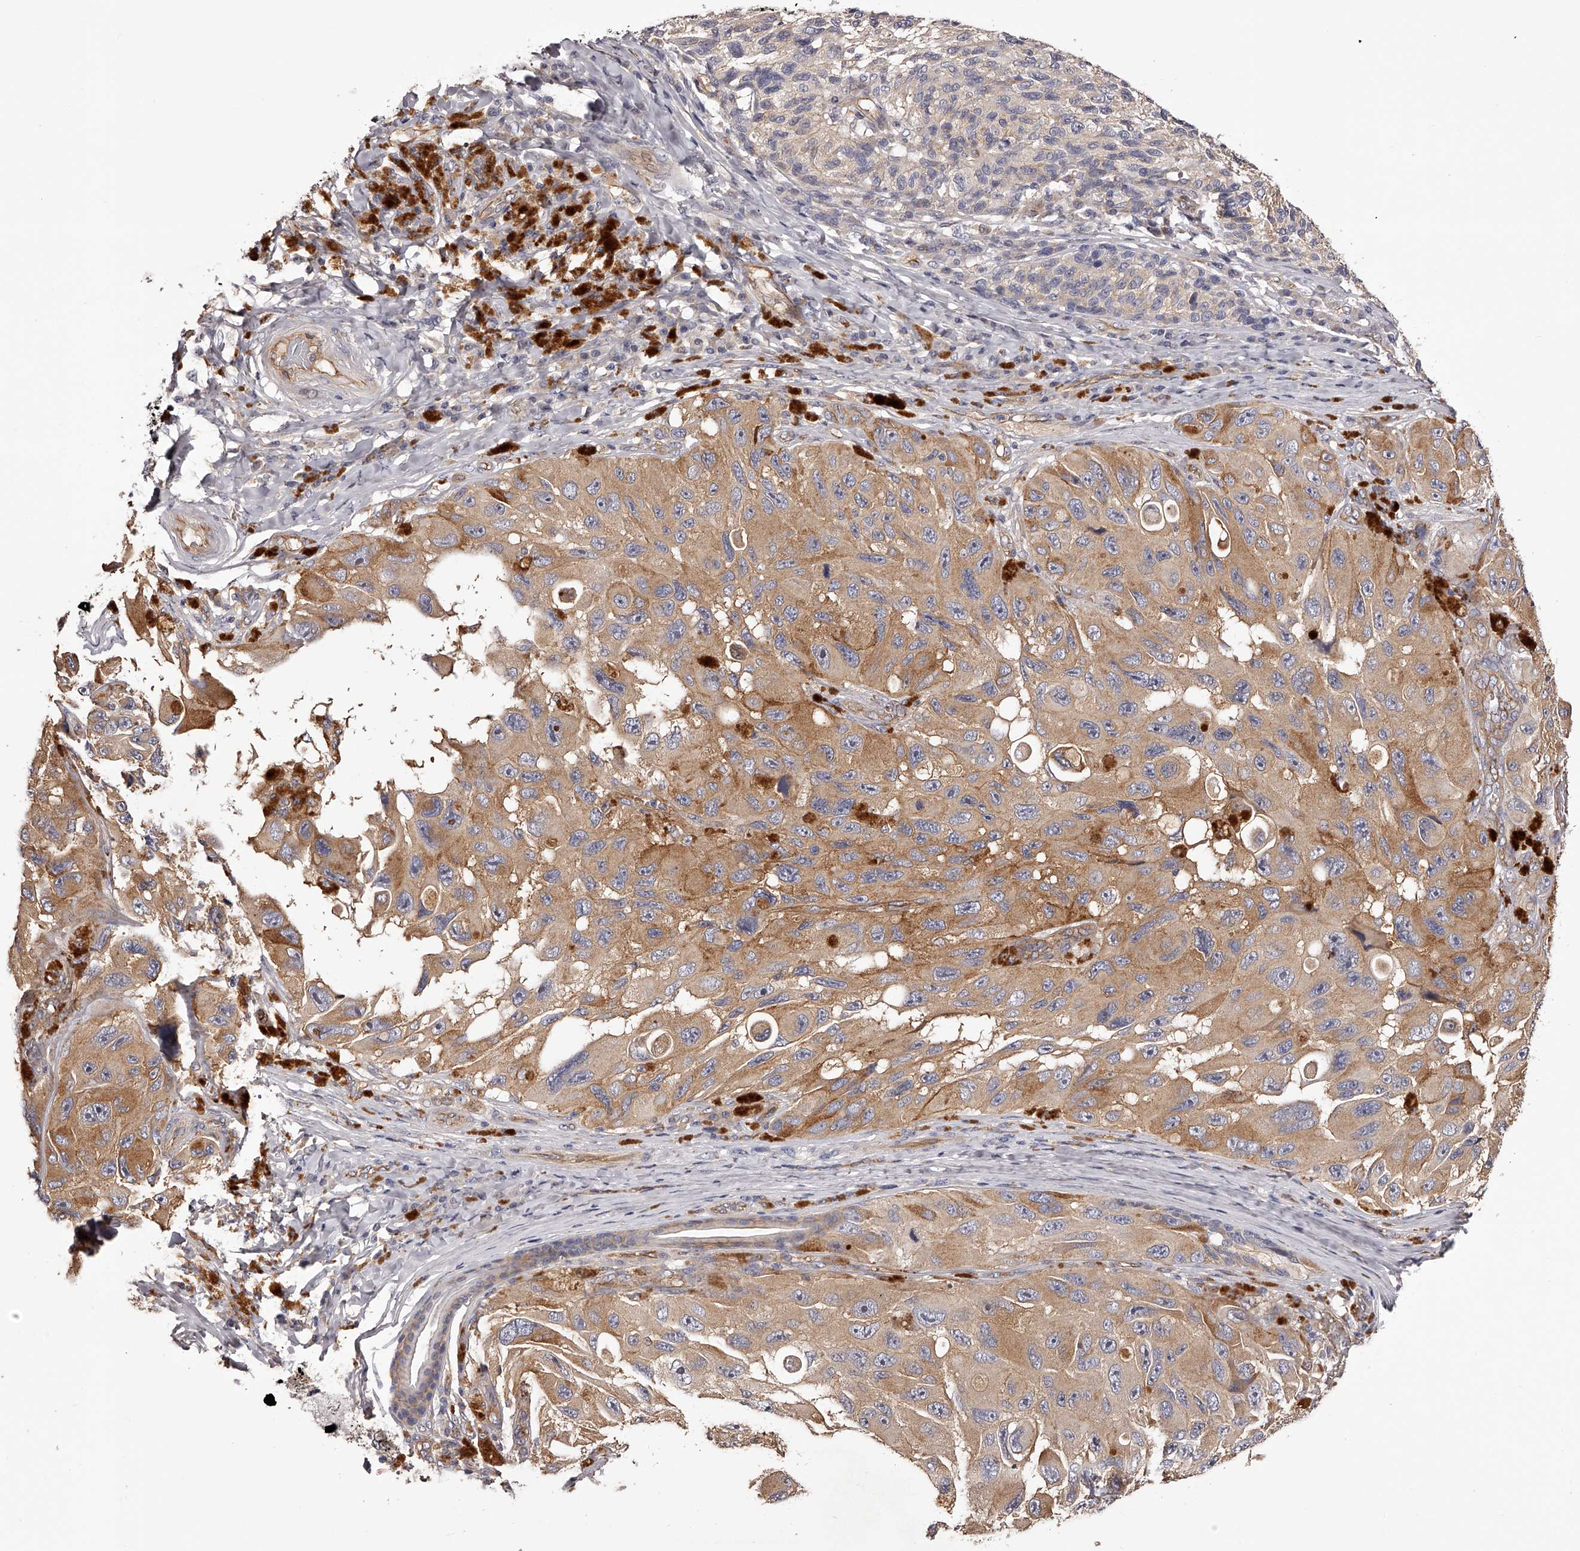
{"staining": {"intensity": "moderate", "quantity": "25%-75%", "location": "cytoplasmic/membranous"}, "tissue": "melanoma", "cell_type": "Tumor cells", "image_type": "cancer", "snomed": [{"axis": "morphology", "description": "Malignant melanoma, NOS"}, {"axis": "topography", "description": "Skin"}], "caption": "Malignant melanoma stained for a protein exhibits moderate cytoplasmic/membranous positivity in tumor cells. Nuclei are stained in blue.", "gene": "LTV1", "patient": {"sex": "female", "age": 73}}